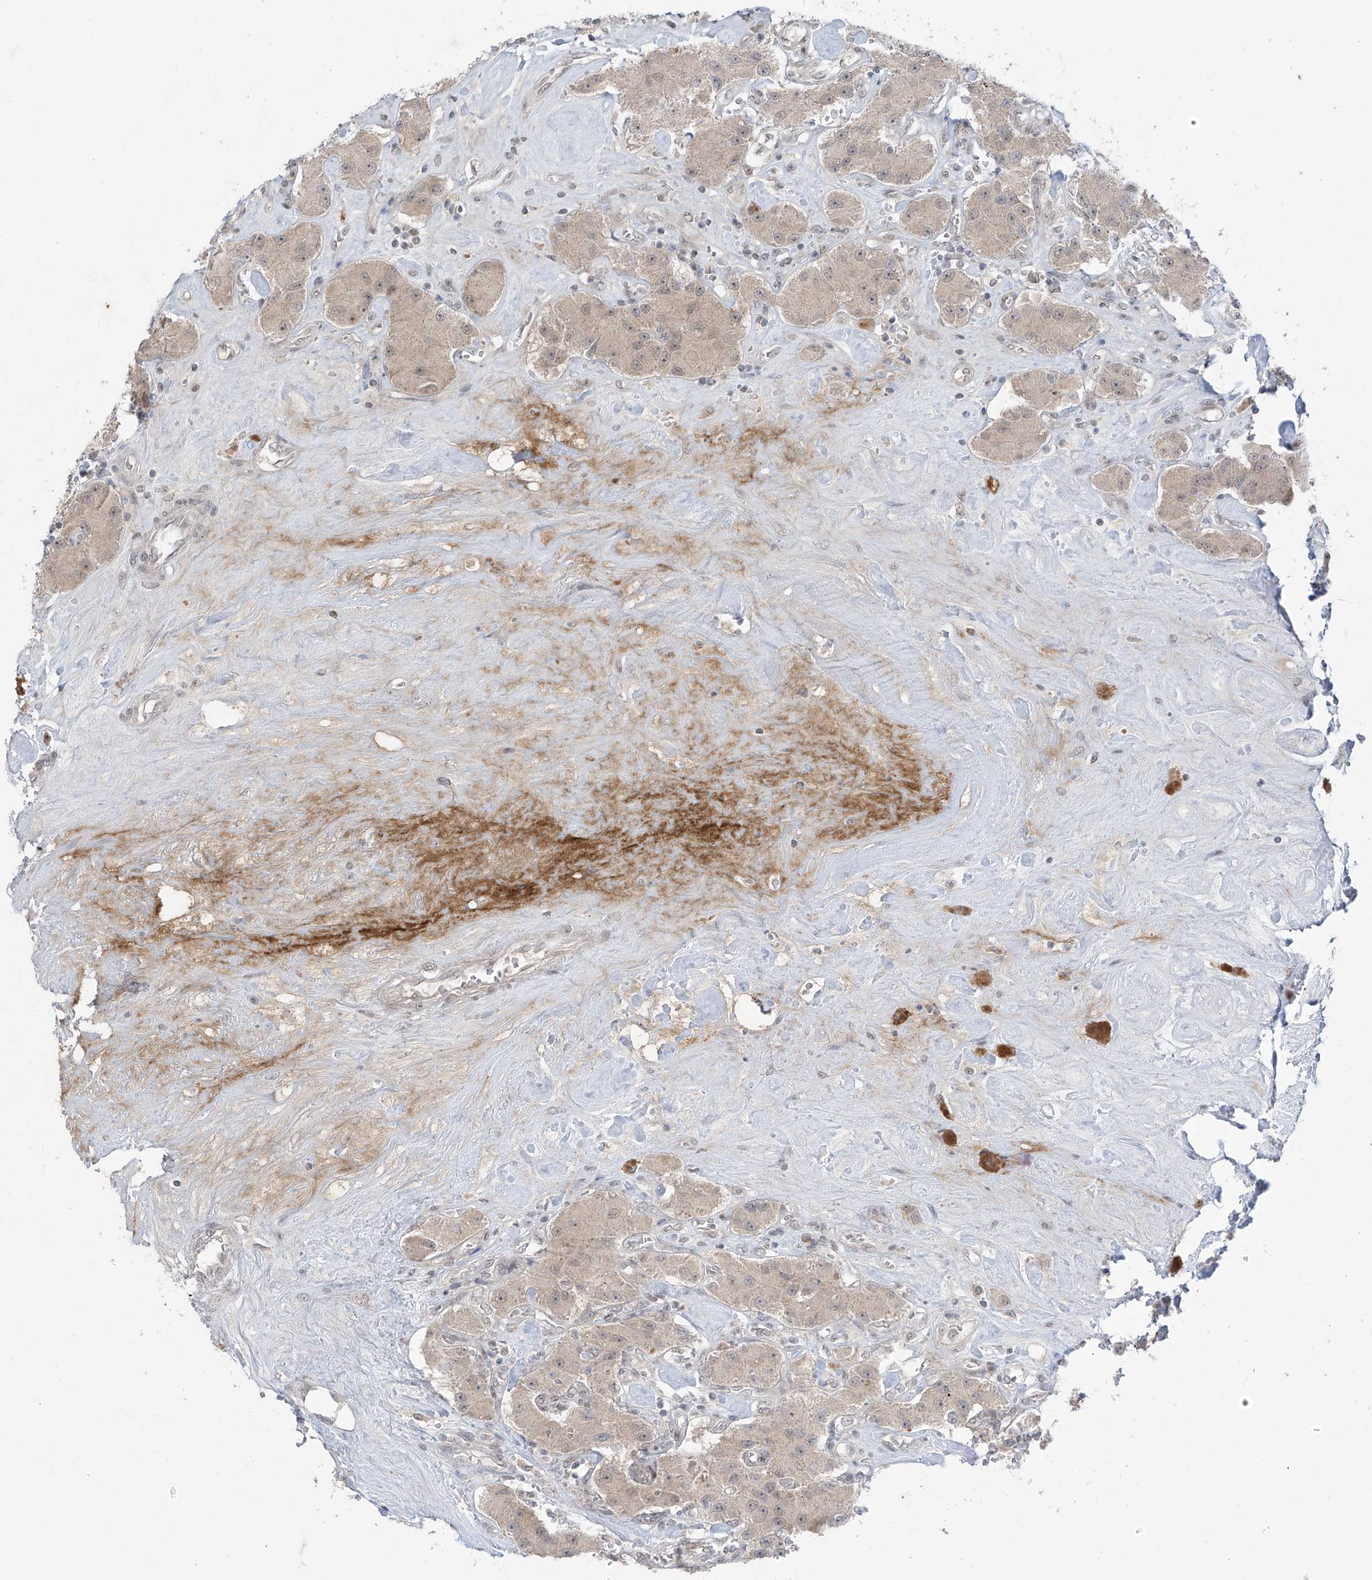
{"staining": {"intensity": "weak", "quantity": ">75%", "location": "cytoplasmic/membranous"}, "tissue": "carcinoid", "cell_type": "Tumor cells", "image_type": "cancer", "snomed": [{"axis": "morphology", "description": "Carcinoid, malignant, NOS"}, {"axis": "topography", "description": "Pancreas"}], "caption": "Protein expression analysis of human carcinoid reveals weak cytoplasmic/membranous staining in approximately >75% of tumor cells.", "gene": "OGT", "patient": {"sex": "male", "age": 41}}